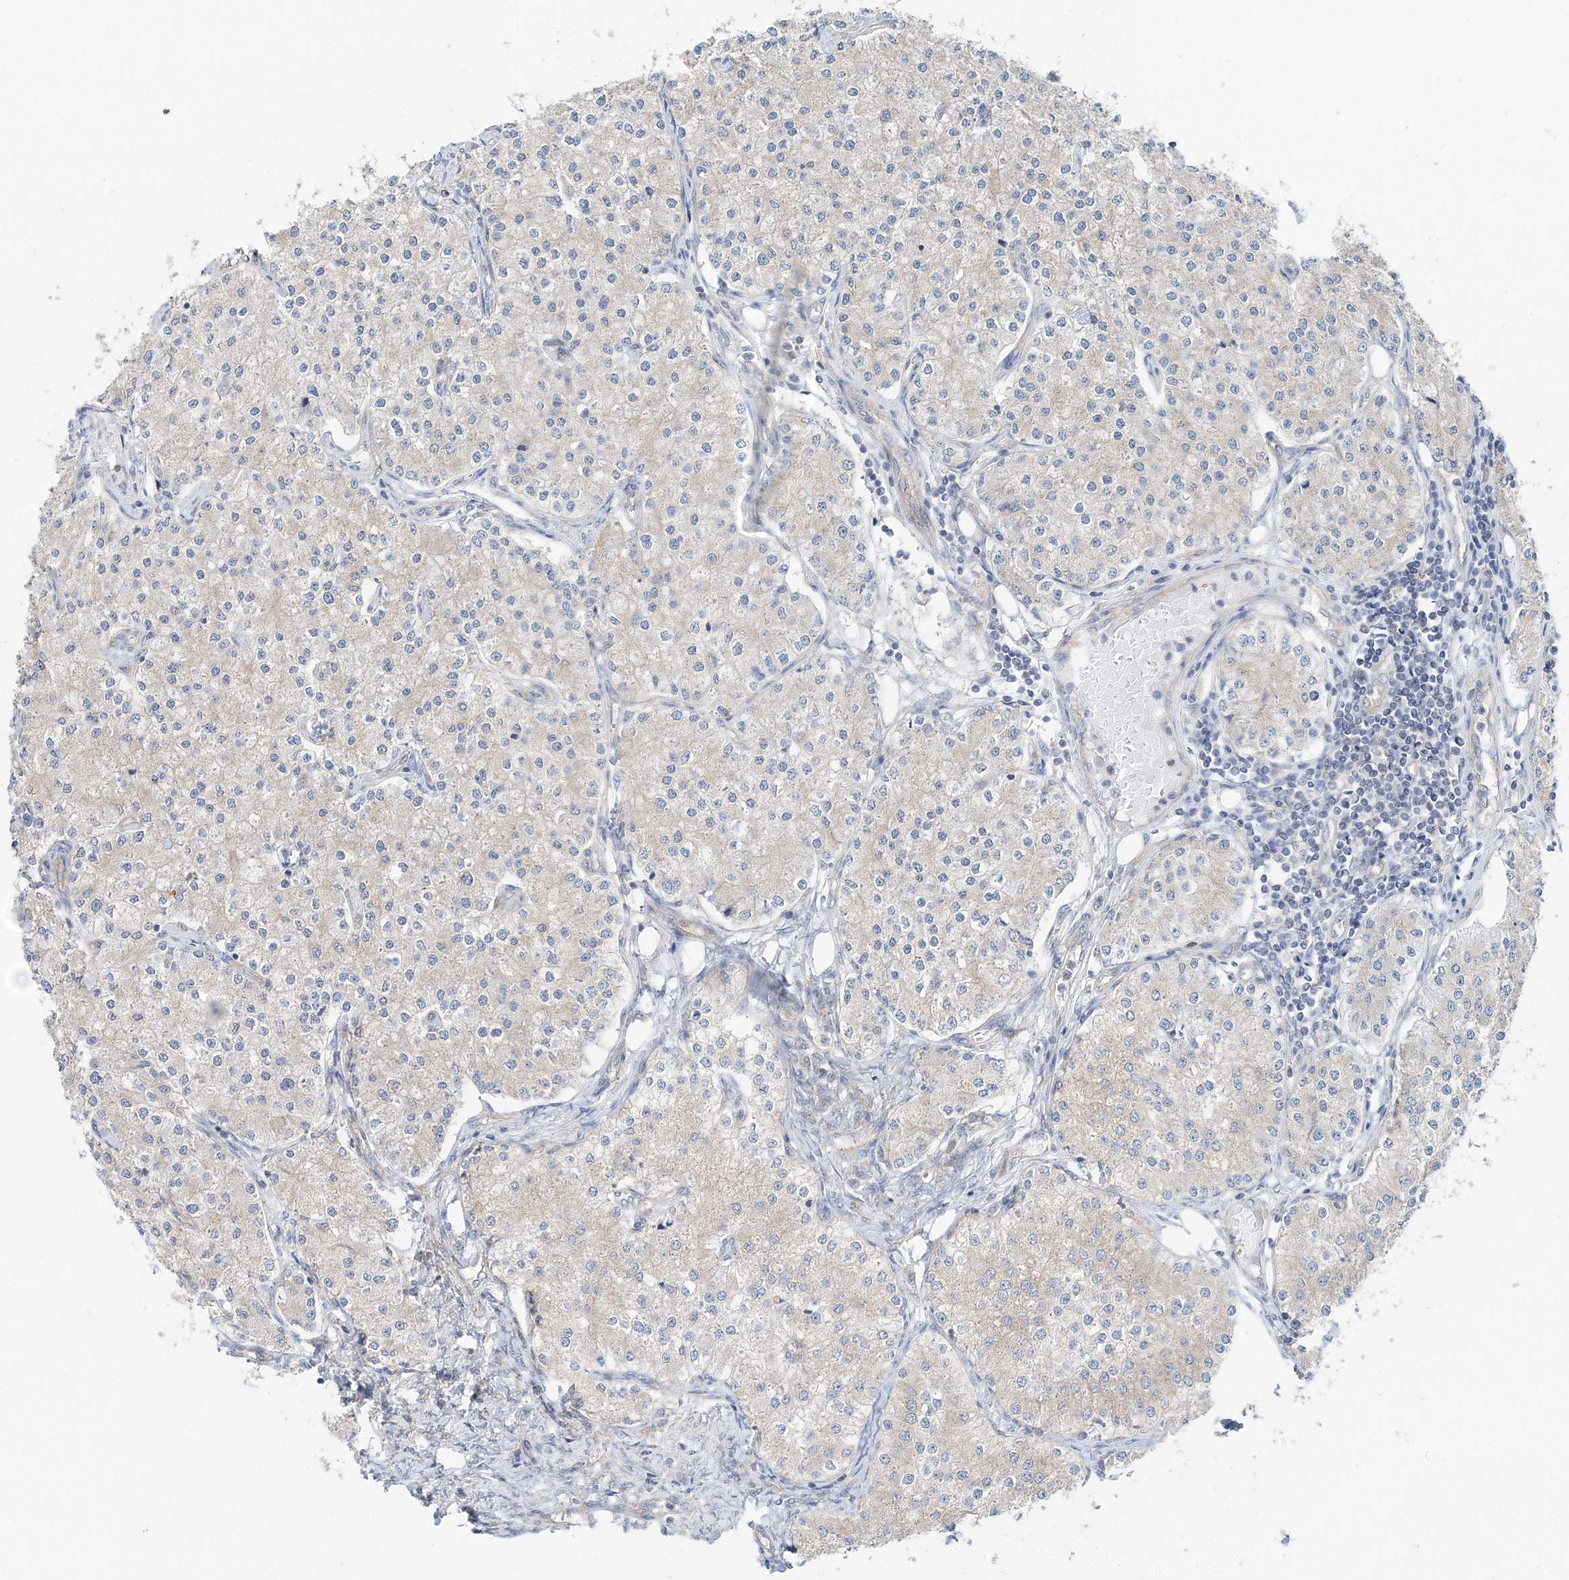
{"staining": {"intensity": "negative", "quantity": "none", "location": "none"}, "tissue": "carcinoid", "cell_type": "Tumor cells", "image_type": "cancer", "snomed": [{"axis": "morphology", "description": "Carcinoid, malignant, NOS"}, {"axis": "topography", "description": "Colon"}], "caption": "Carcinoid was stained to show a protein in brown. There is no significant expression in tumor cells. (DAB (3,3'-diaminobenzidine) immunohistochemistry visualized using brightfield microscopy, high magnification).", "gene": "MOB4", "patient": {"sex": "female", "age": 52}}